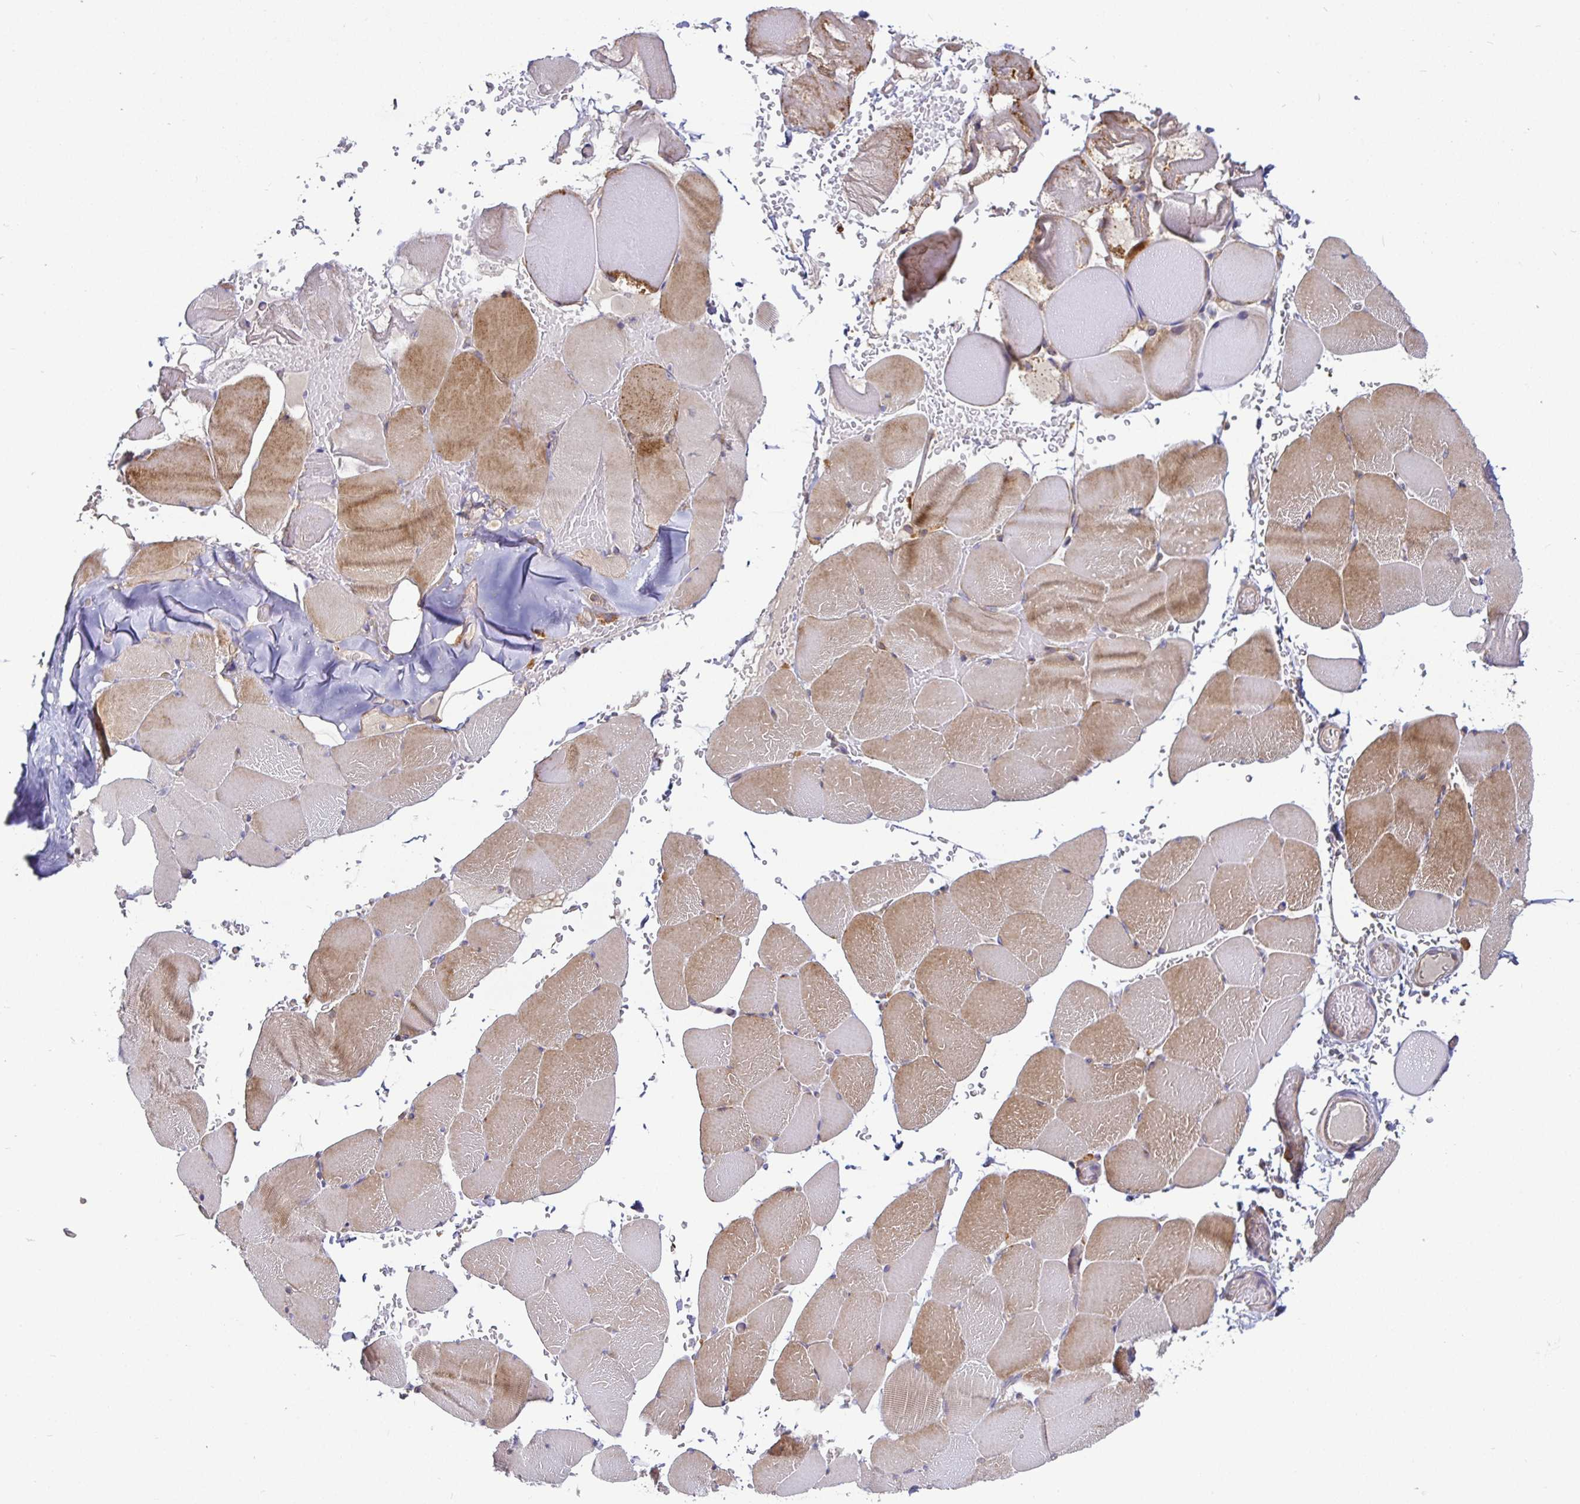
{"staining": {"intensity": "moderate", "quantity": "25%-75%", "location": "cytoplasmic/membranous"}, "tissue": "skeletal muscle", "cell_type": "Myocytes", "image_type": "normal", "snomed": [{"axis": "morphology", "description": "Normal tissue, NOS"}, {"axis": "topography", "description": "Skeletal muscle"}], "caption": "Approximately 25%-75% of myocytes in unremarkable skeletal muscle show moderate cytoplasmic/membranous protein staining as visualized by brown immunohistochemical staining.", "gene": "SNX8", "patient": {"sex": "female", "age": 37}}